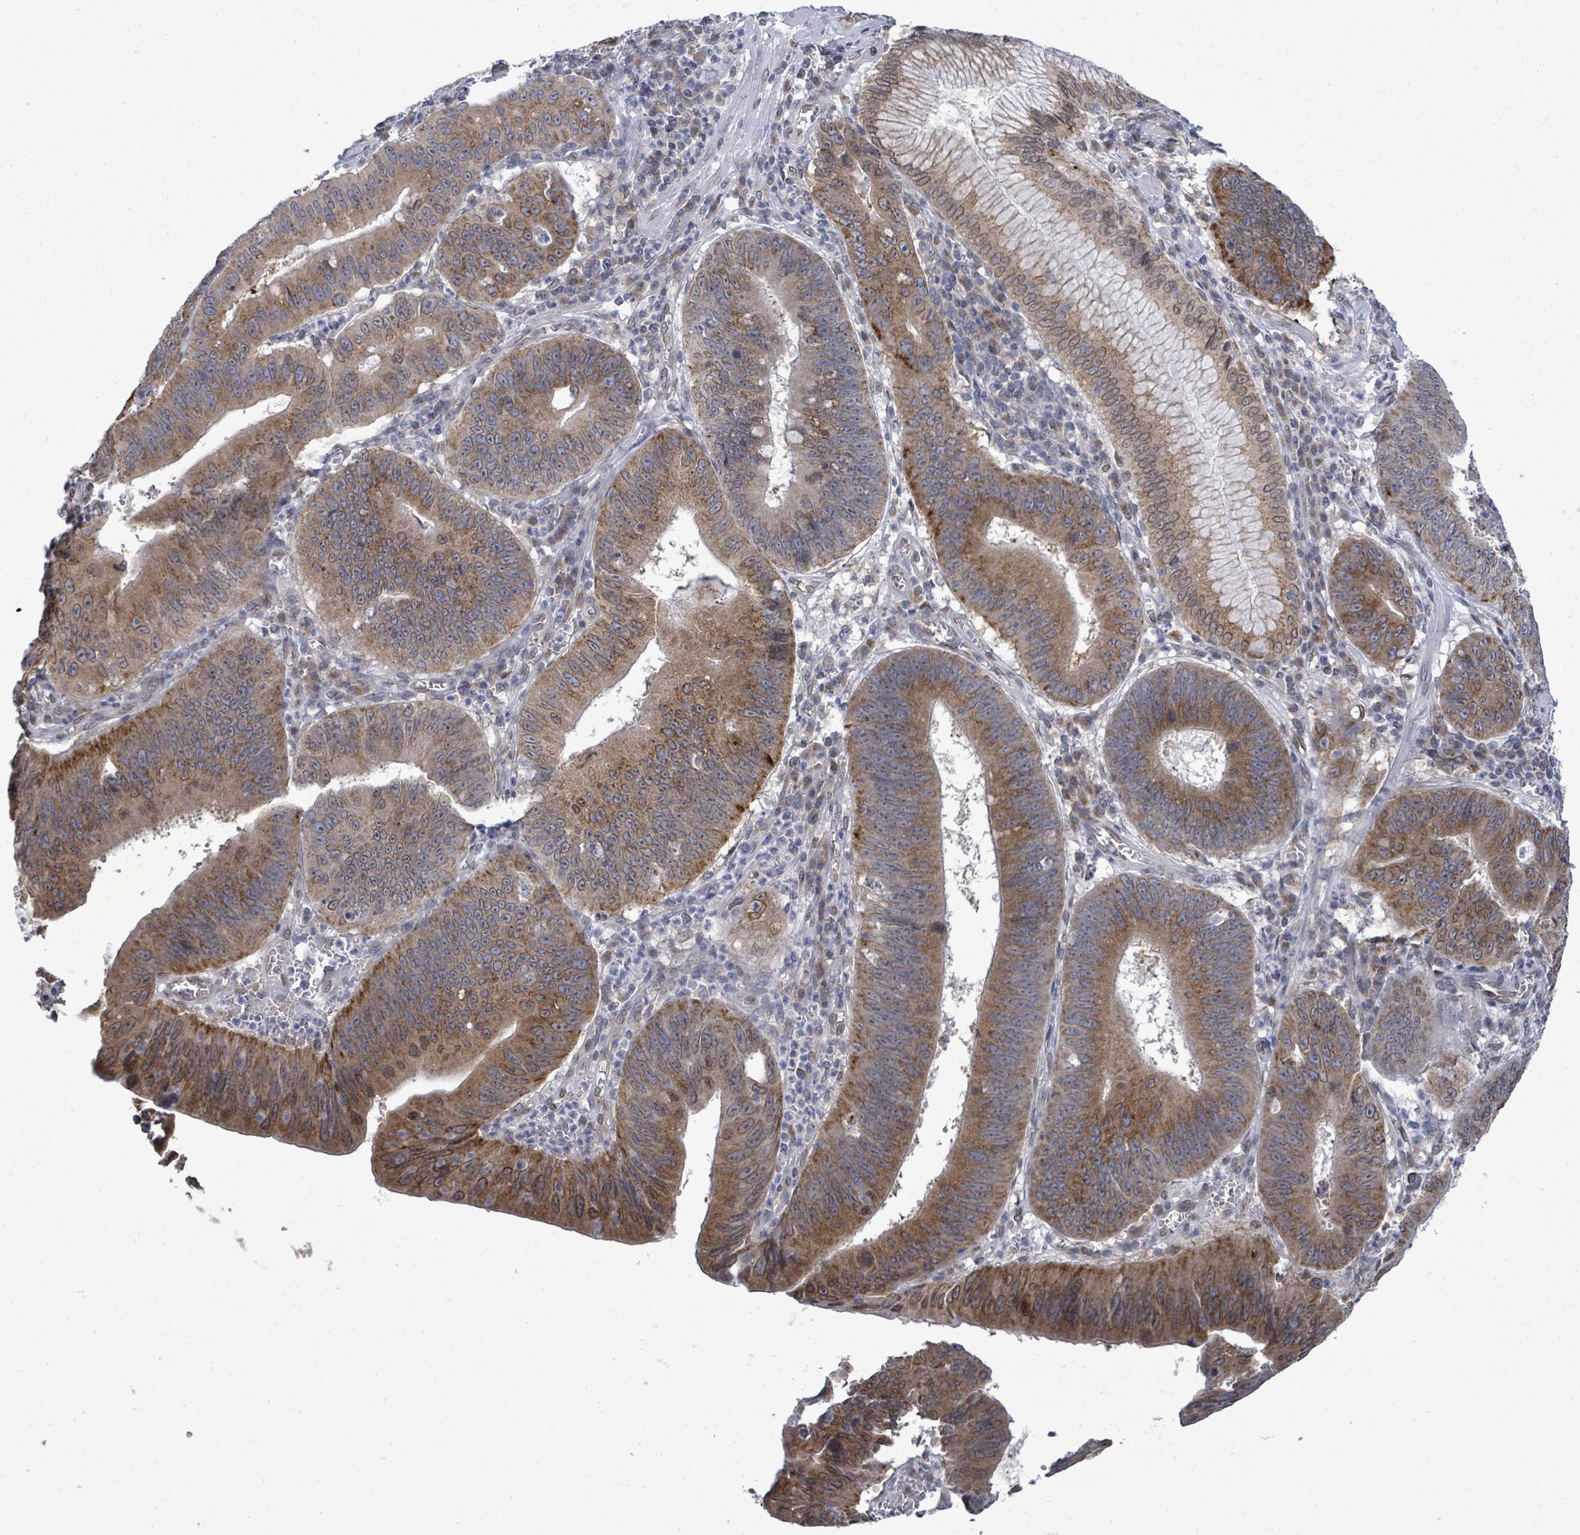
{"staining": {"intensity": "moderate", "quantity": ">75%", "location": "cytoplasmic/membranous"}, "tissue": "stomach cancer", "cell_type": "Tumor cells", "image_type": "cancer", "snomed": [{"axis": "morphology", "description": "Adenocarcinoma, NOS"}, {"axis": "topography", "description": "Stomach"}], "caption": "An immunohistochemistry histopathology image of neoplastic tissue is shown. Protein staining in brown labels moderate cytoplasmic/membranous positivity in stomach adenocarcinoma within tumor cells. (DAB (3,3'-diaminobenzidine) = brown stain, brightfield microscopy at high magnification).", "gene": "ARFGAP1", "patient": {"sex": "male", "age": 59}}